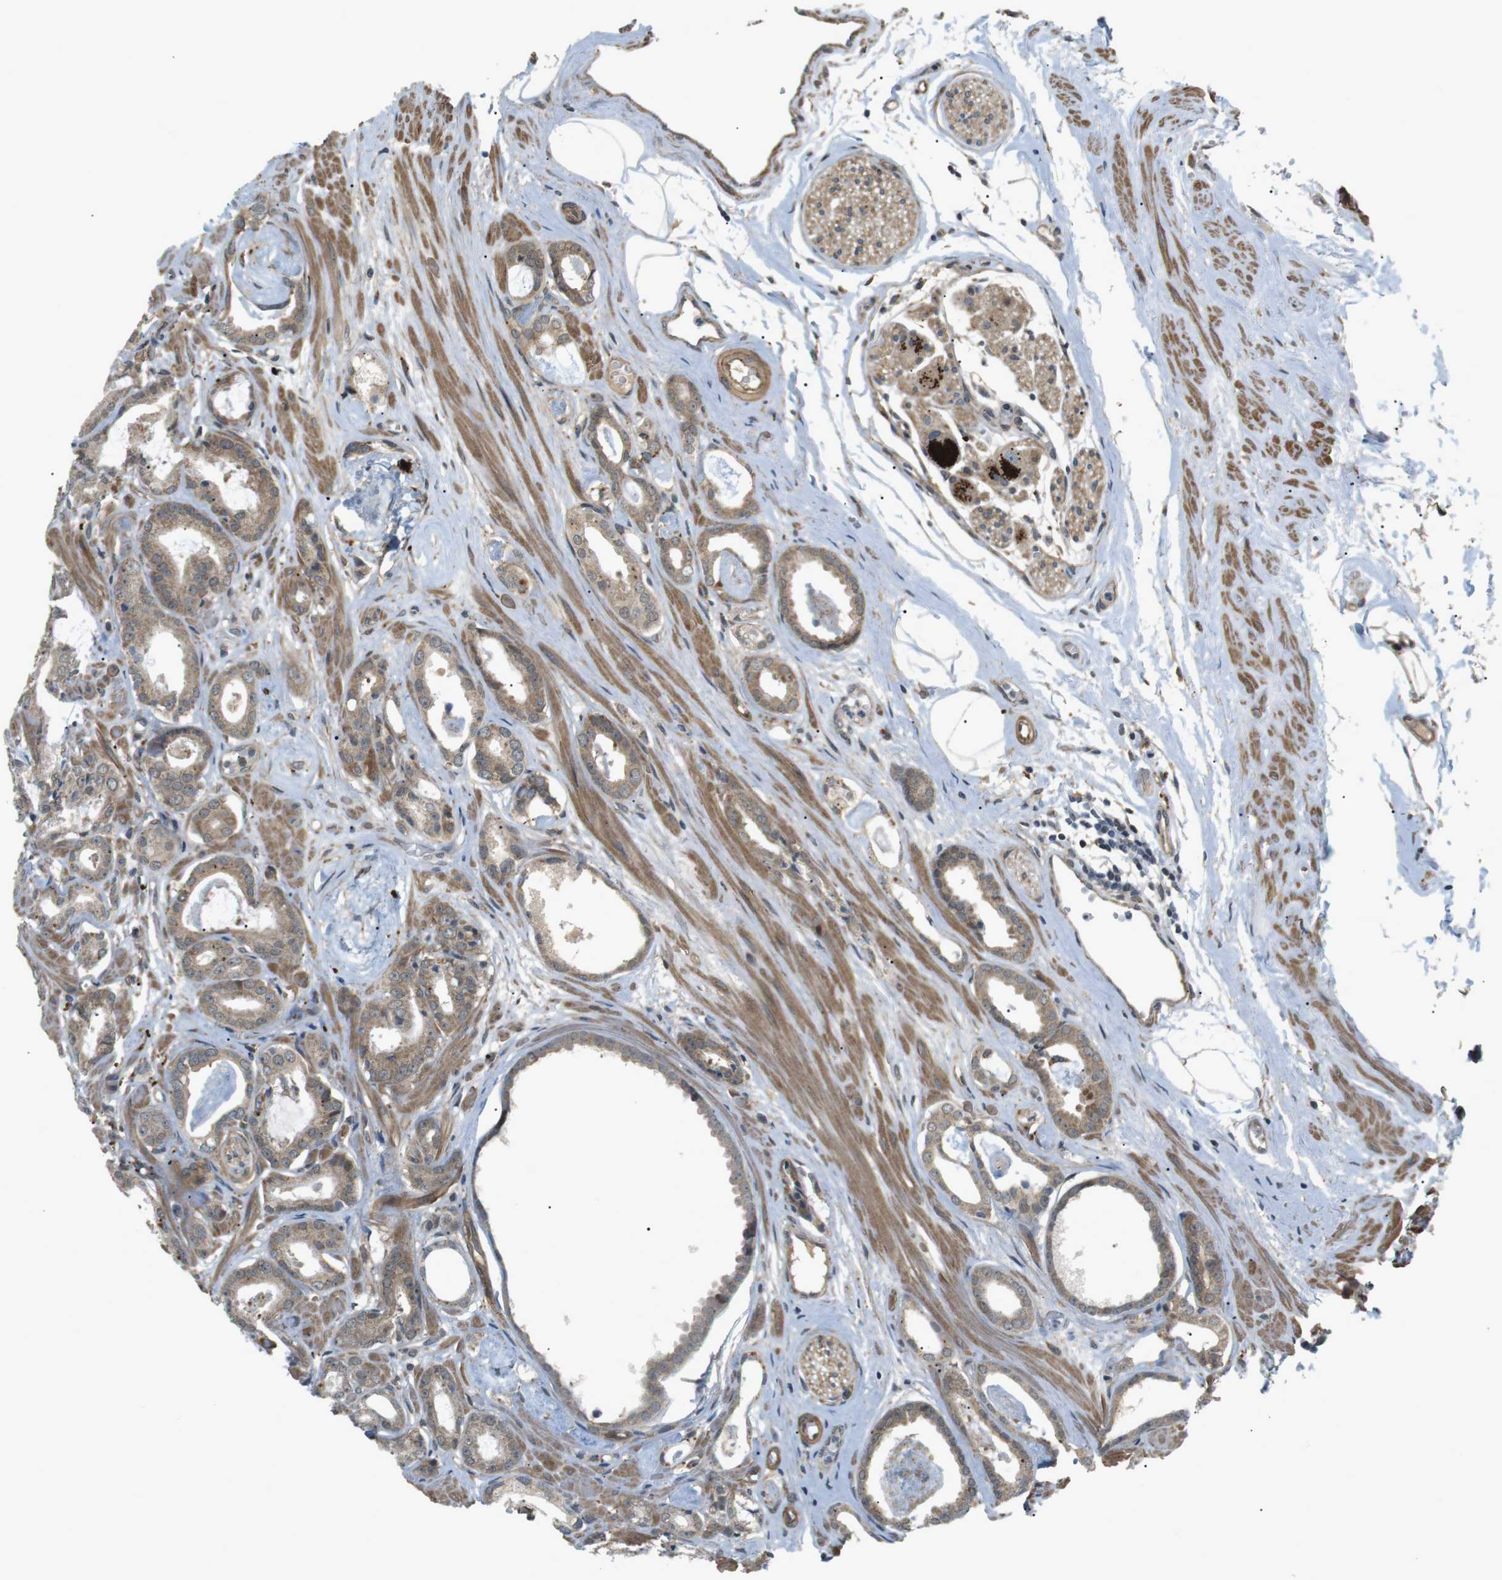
{"staining": {"intensity": "moderate", "quantity": ">75%", "location": "cytoplasmic/membranous"}, "tissue": "prostate cancer", "cell_type": "Tumor cells", "image_type": "cancer", "snomed": [{"axis": "morphology", "description": "Adenocarcinoma, Low grade"}, {"axis": "topography", "description": "Prostate"}], "caption": "High-magnification brightfield microscopy of prostate cancer stained with DAB (brown) and counterstained with hematoxylin (blue). tumor cells exhibit moderate cytoplasmic/membranous staining is seen in about>75% of cells. (IHC, brightfield microscopy, high magnification).", "gene": "KANK2", "patient": {"sex": "male", "age": 53}}